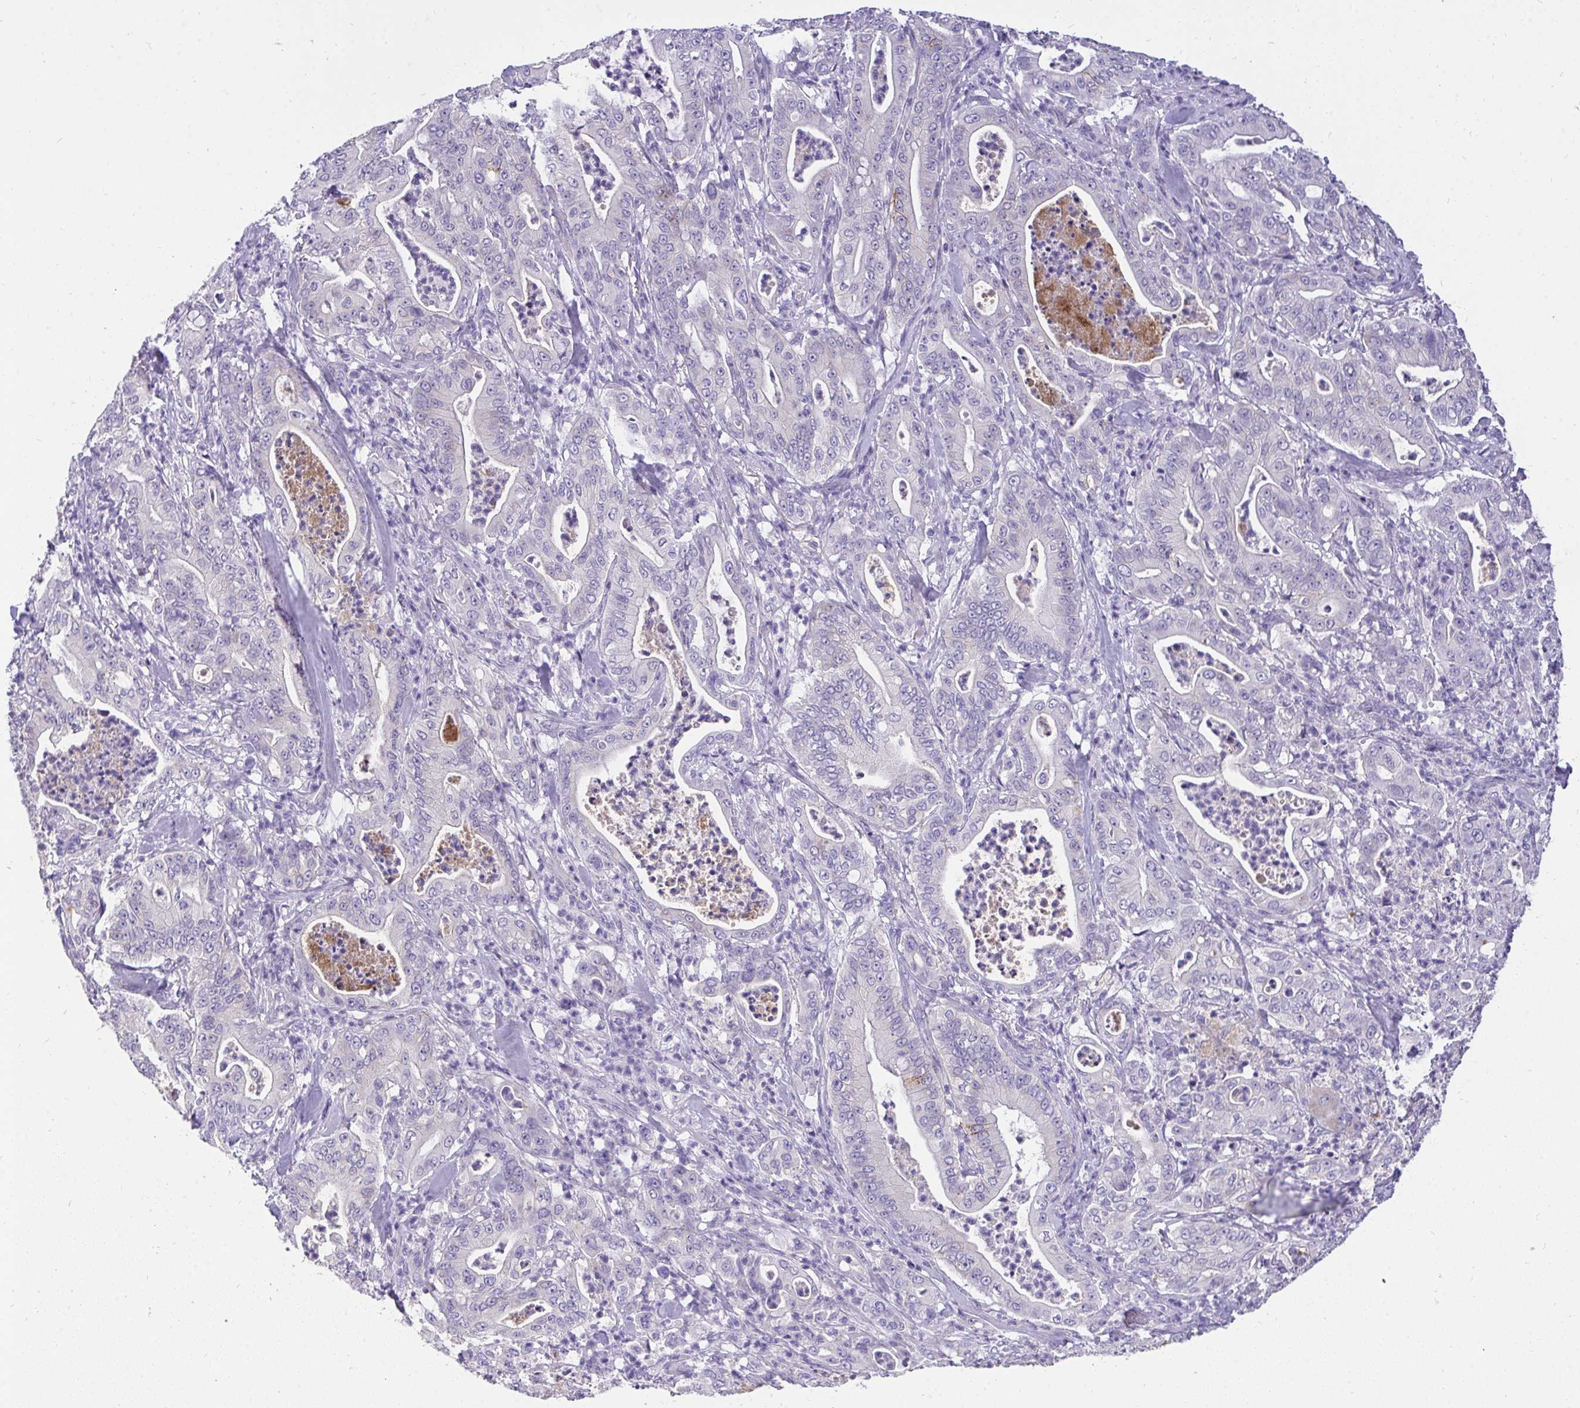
{"staining": {"intensity": "negative", "quantity": "none", "location": "none"}, "tissue": "pancreatic cancer", "cell_type": "Tumor cells", "image_type": "cancer", "snomed": [{"axis": "morphology", "description": "Adenocarcinoma, NOS"}, {"axis": "topography", "description": "Pancreas"}], "caption": "Tumor cells are negative for brown protein staining in pancreatic cancer. The staining is performed using DAB brown chromogen with nuclei counter-stained in using hematoxylin.", "gene": "VGLL3", "patient": {"sex": "male", "age": 71}}